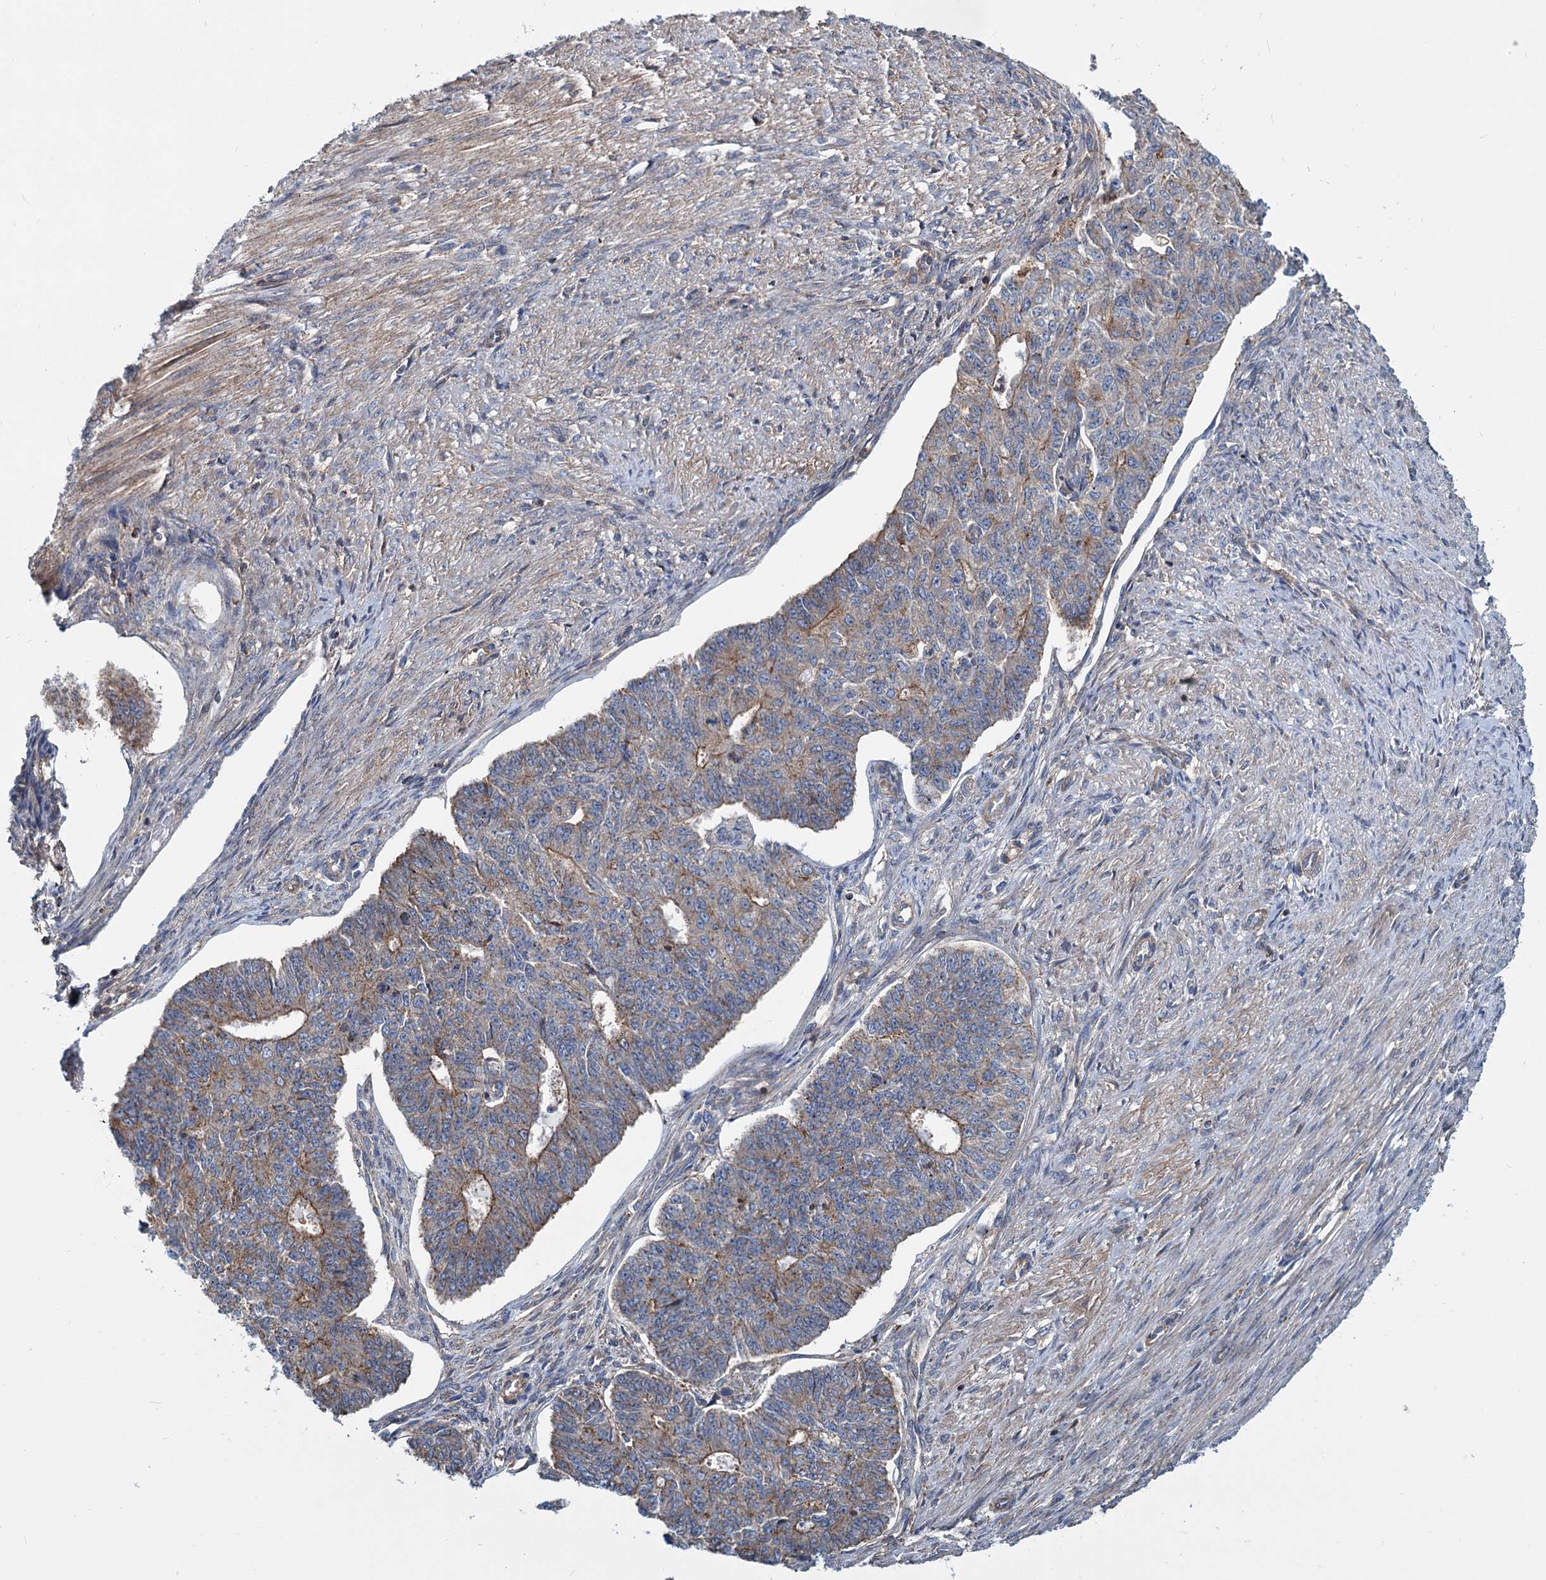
{"staining": {"intensity": "moderate", "quantity": "<25%", "location": "cytoplasmic/membranous"}, "tissue": "endometrial cancer", "cell_type": "Tumor cells", "image_type": "cancer", "snomed": [{"axis": "morphology", "description": "Adenocarcinoma, NOS"}, {"axis": "topography", "description": "Endometrium"}], "caption": "The image demonstrates a brown stain indicating the presence of a protein in the cytoplasmic/membranous of tumor cells in adenocarcinoma (endometrial). (DAB (3,3'-diaminobenzidine) IHC with brightfield microscopy, high magnification).", "gene": "PSEN1", "patient": {"sex": "female", "age": 32}}